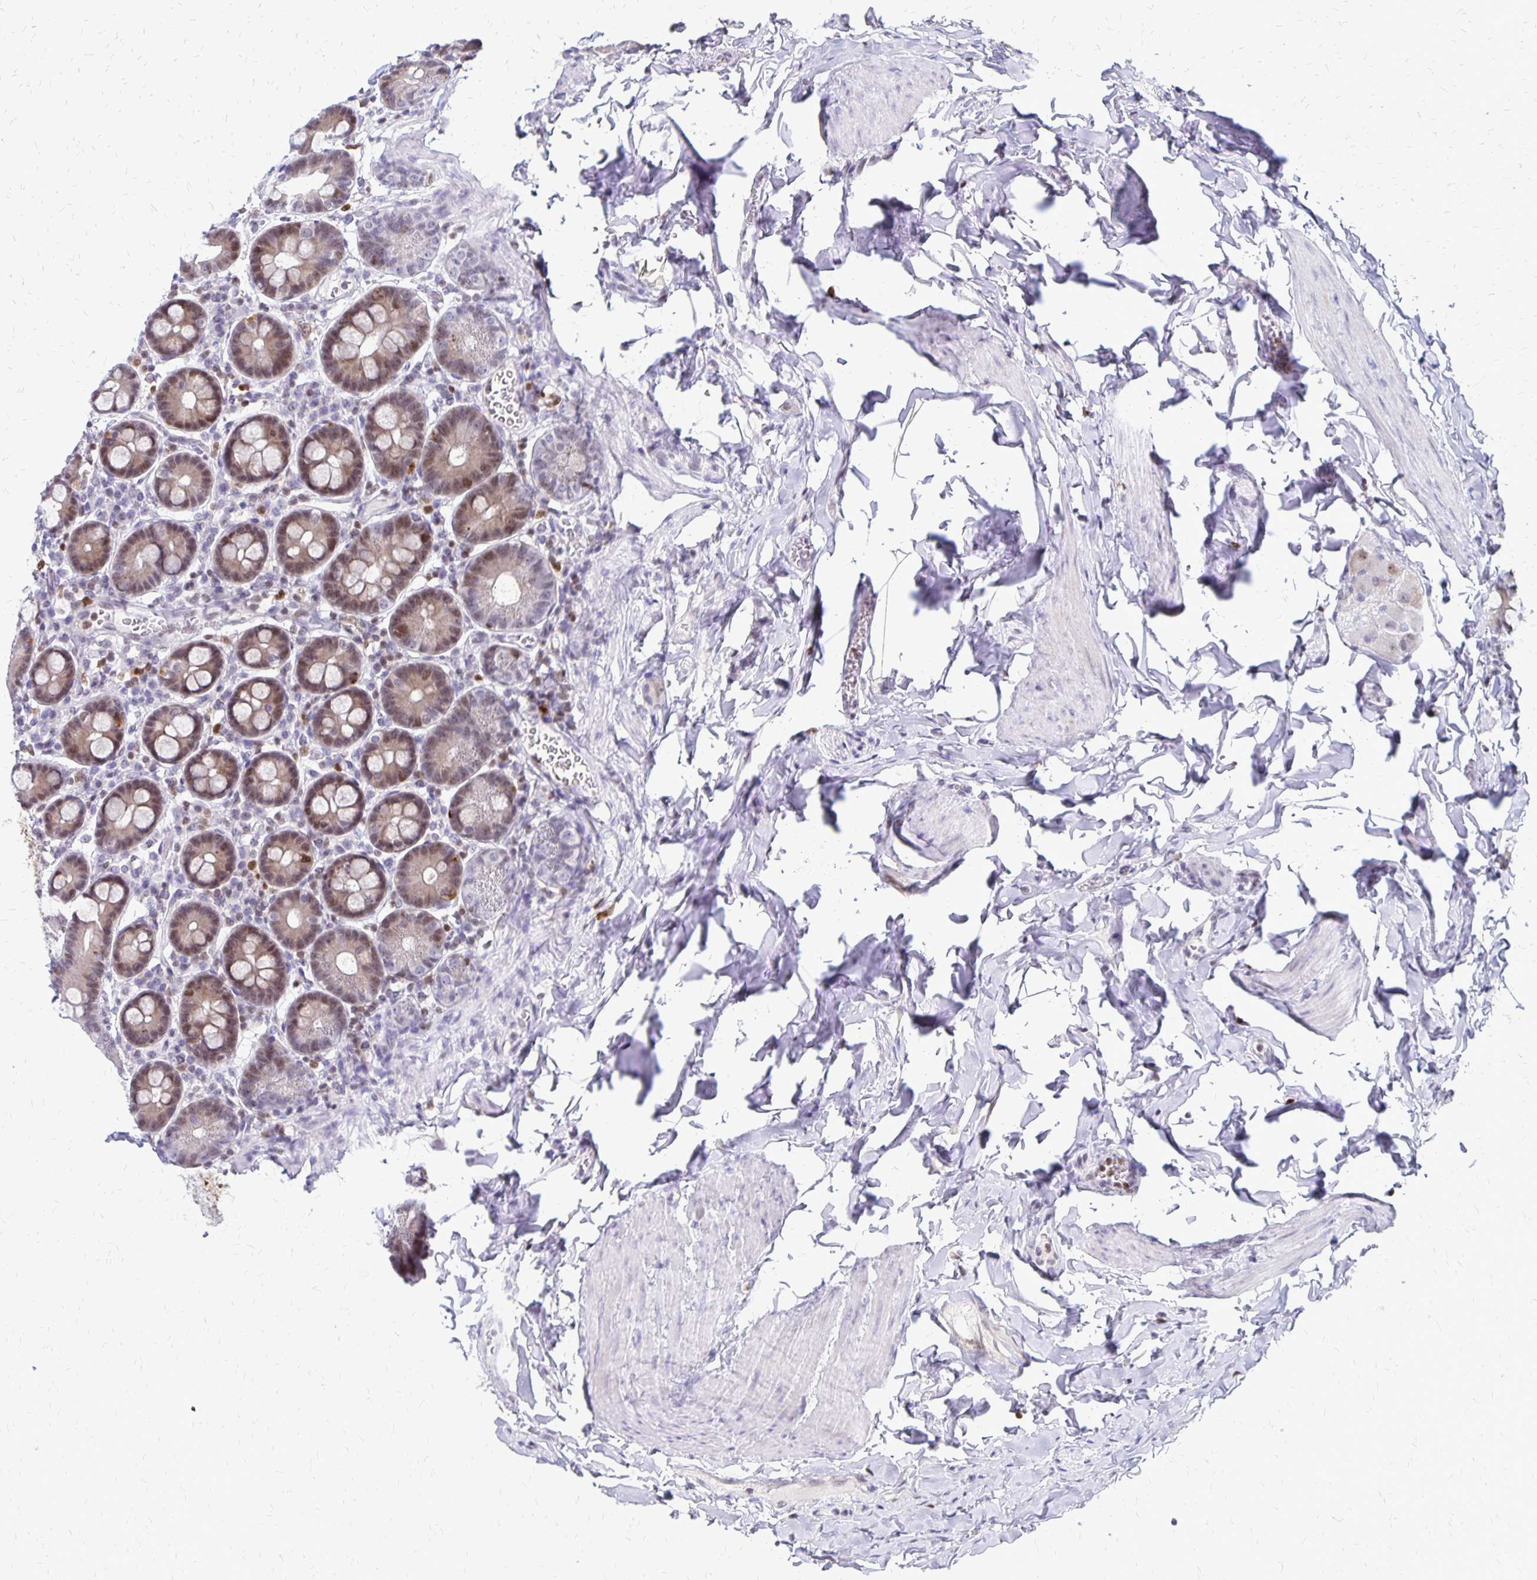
{"staining": {"intensity": "weak", "quantity": "25%-75%", "location": "nuclear"}, "tissue": "duodenum", "cell_type": "Glandular cells", "image_type": "normal", "snomed": [{"axis": "morphology", "description": "Normal tissue, NOS"}, {"axis": "topography", "description": "Pancreas"}, {"axis": "topography", "description": "Duodenum"}], "caption": "Duodenum stained for a protein exhibits weak nuclear positivity in glandular cells. (Stains: DAB in brown, nuclei in blue, Microscopy: brightfield microscopy at high magnification).", "gene": "DCK", "patient": {"sex": "male", "age": 59}}